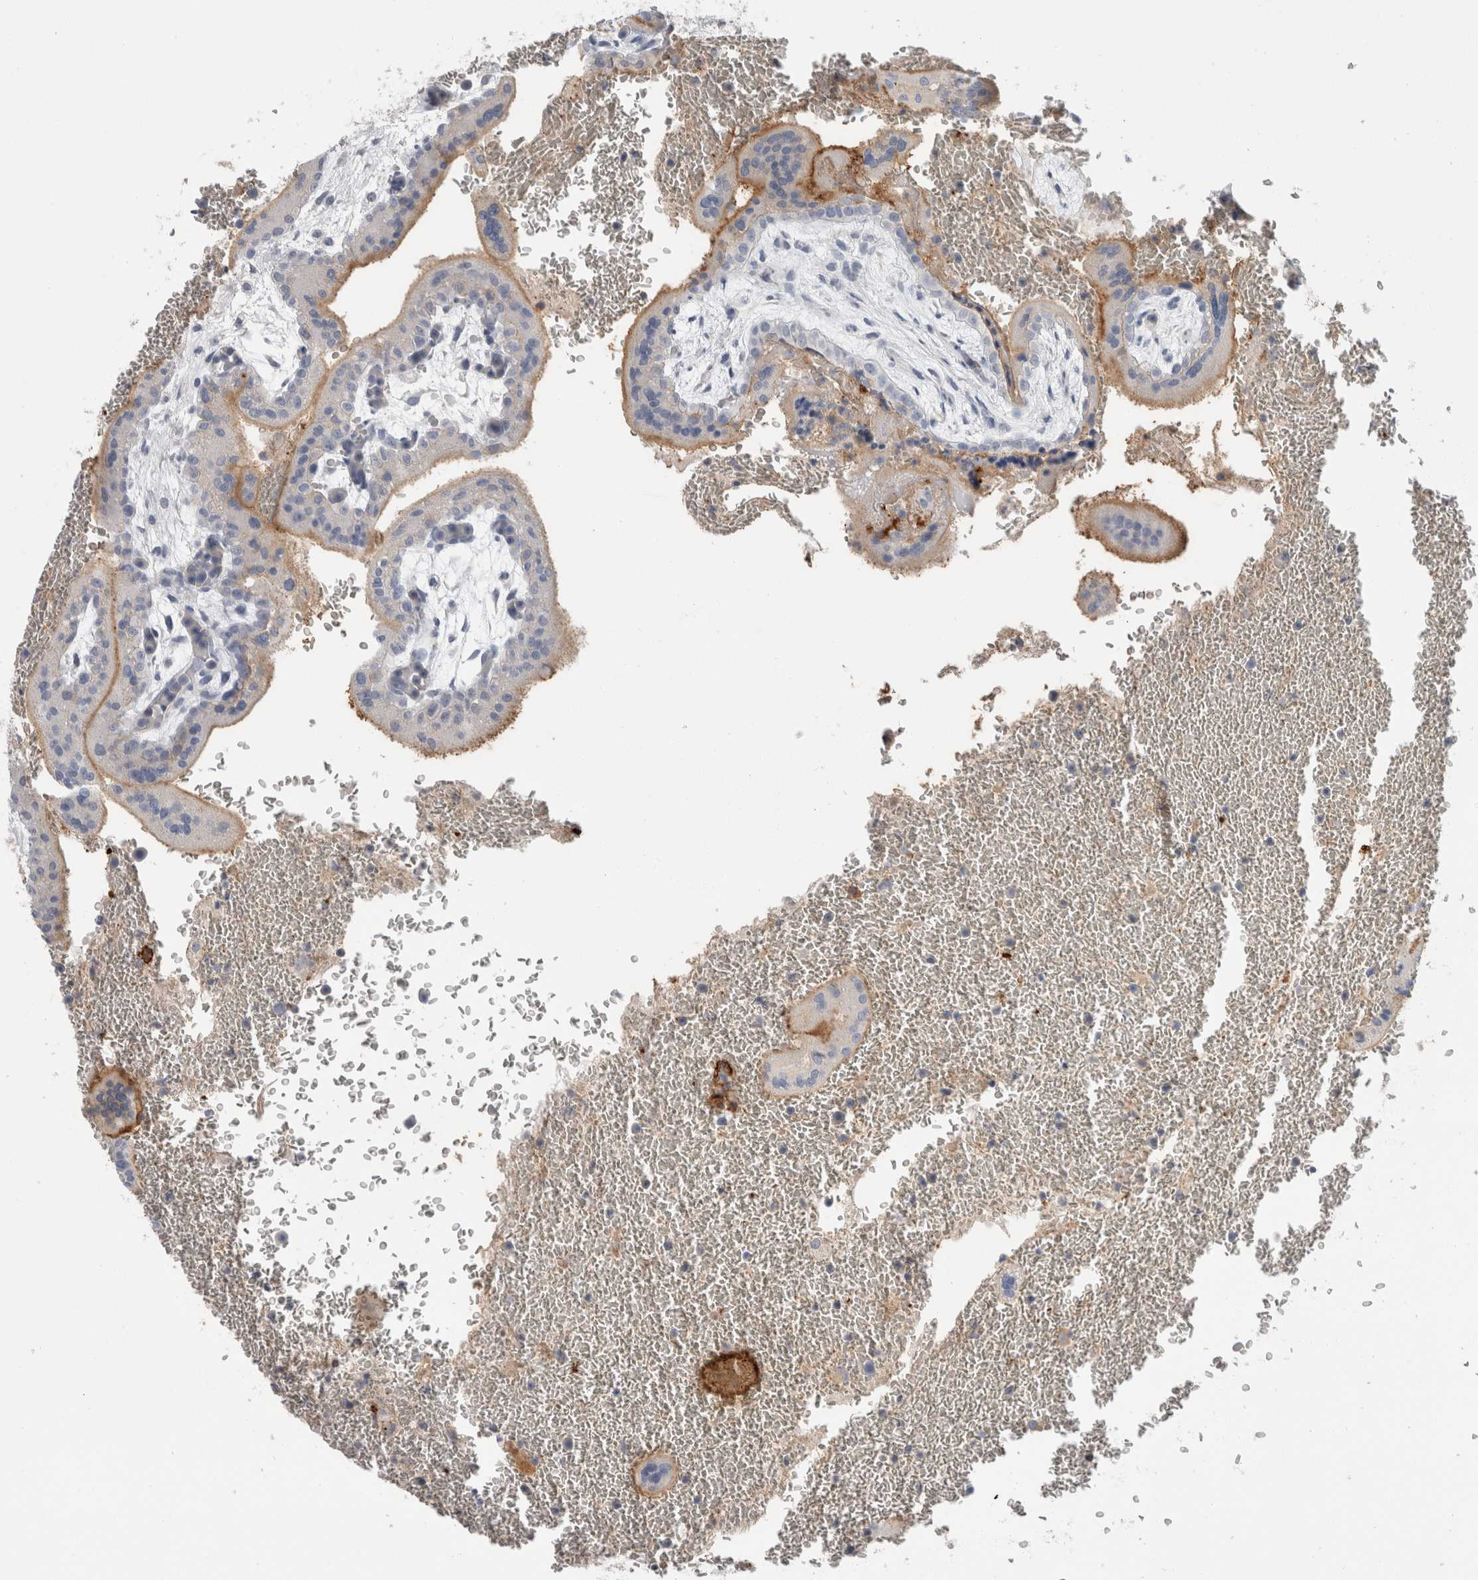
{"staining": {"intensity": "strong", "quantity": "25%-75%", "location": "cytoplasmic/membranous"}, "tissue": "placenta", "cell_type": "Trophoblastic cells", "image_type": "normal", "snomed": [{"axis": "morphology", "description": "Normal tissue, NOS"}, {"axis": "topography", "description": "Placenta"}], "caption": "Strong cytoplasmic/membranous protein positivity is seen in approximately 25%-75% of trophoblastic cells in placenta. (Stains: DAB in brown, nuclei in blue, Microscopy: brightfield microscopy at high magnification).", "gene": "CD55", "patient": {"sex": "female", "age": 35}}